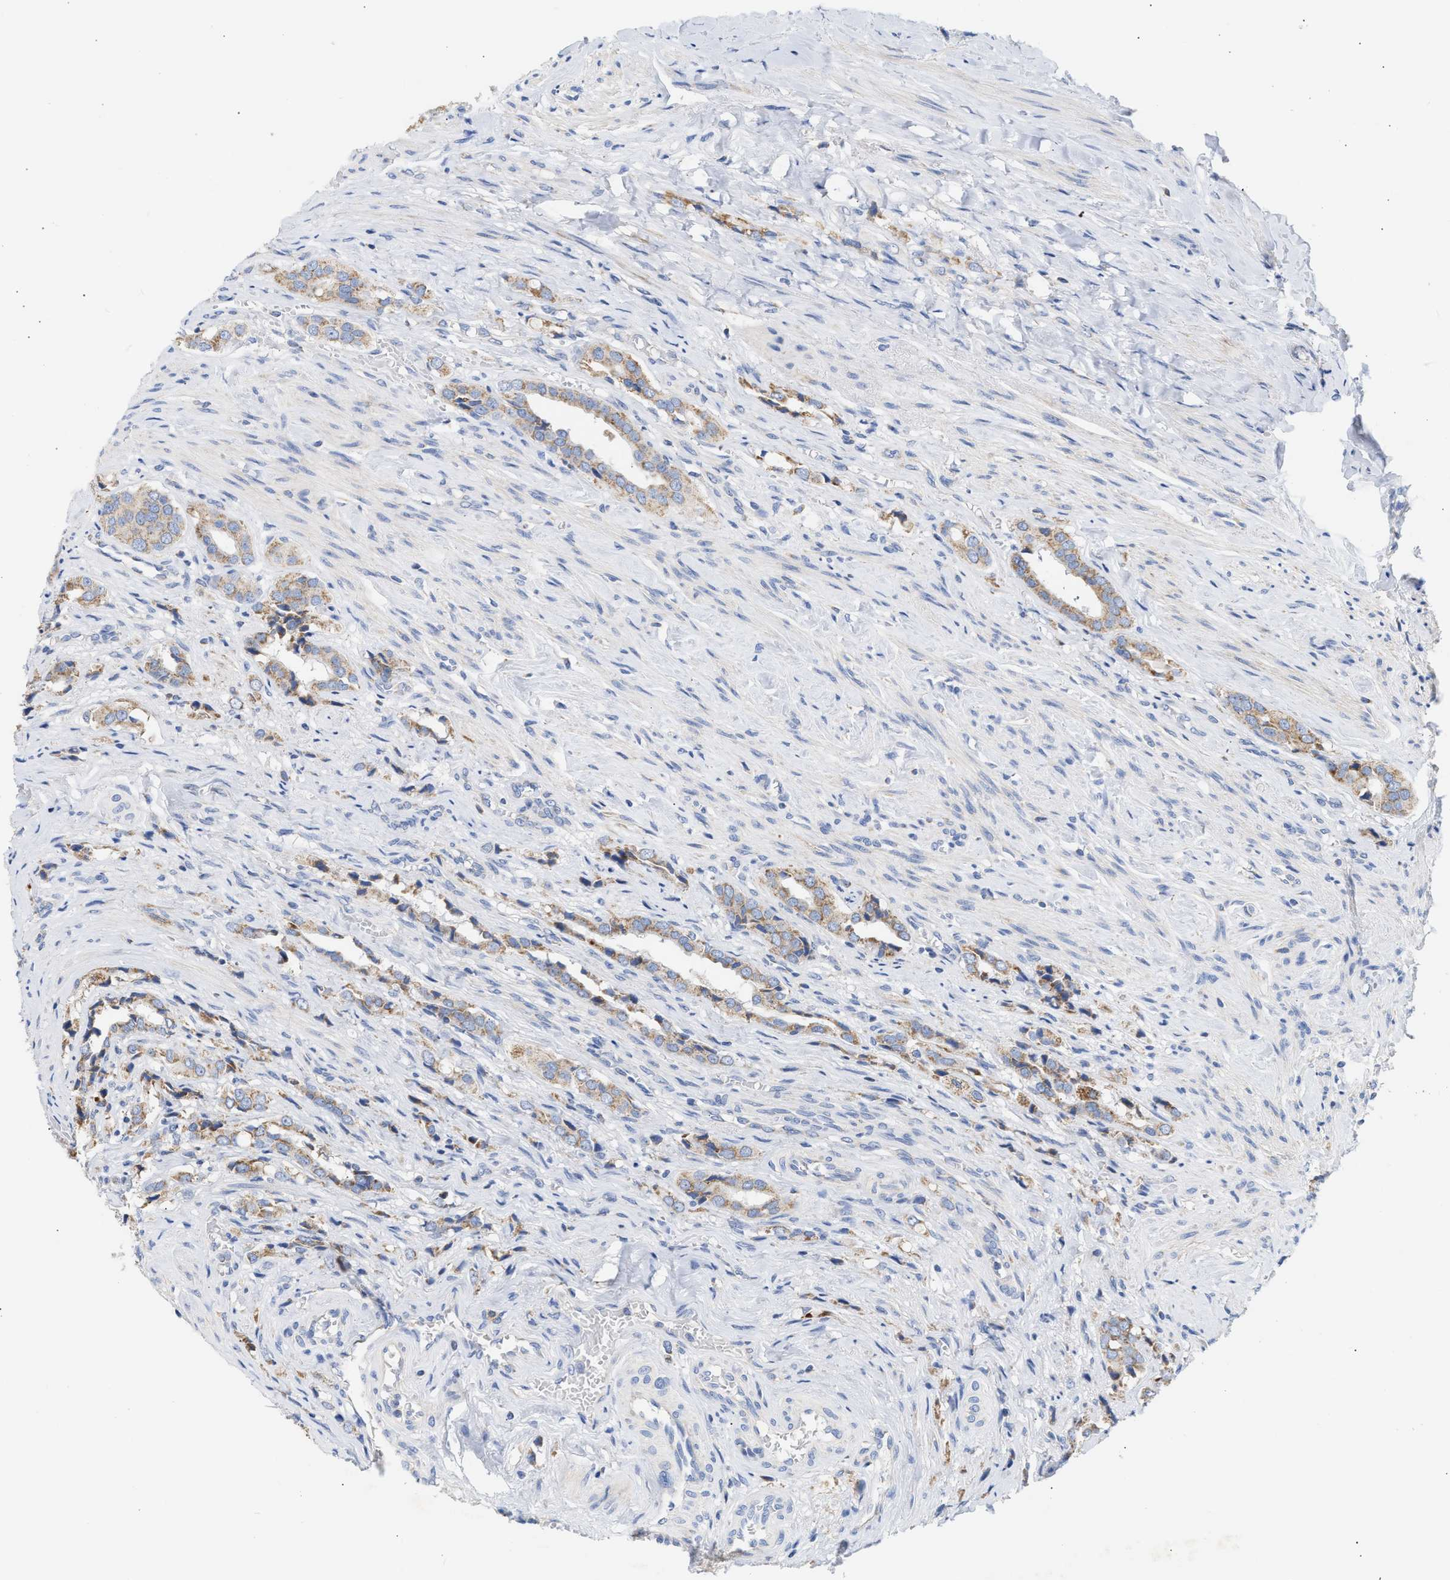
{"staining": {"intensity": "weak", "quantity": ">75%", "location": "cytoplasmic/membranous"}, "tissue": "prostate cancer", "cell_type": "Tumor cells", "image_type": "cancer", "snomed": [{"axis": "morphology", "description": "Adenocarcinoma, High grade"}, {"axis": "topography", "description": "Prostate"}], "caption": "An image of human high-grade adenocarcinoma (prostate) stained for a protein shows weak cytoplasmic/membranous brown staining in tumor cells.", "gene": "ACOT13", "patient": {"sex": "male", "age": 52}}